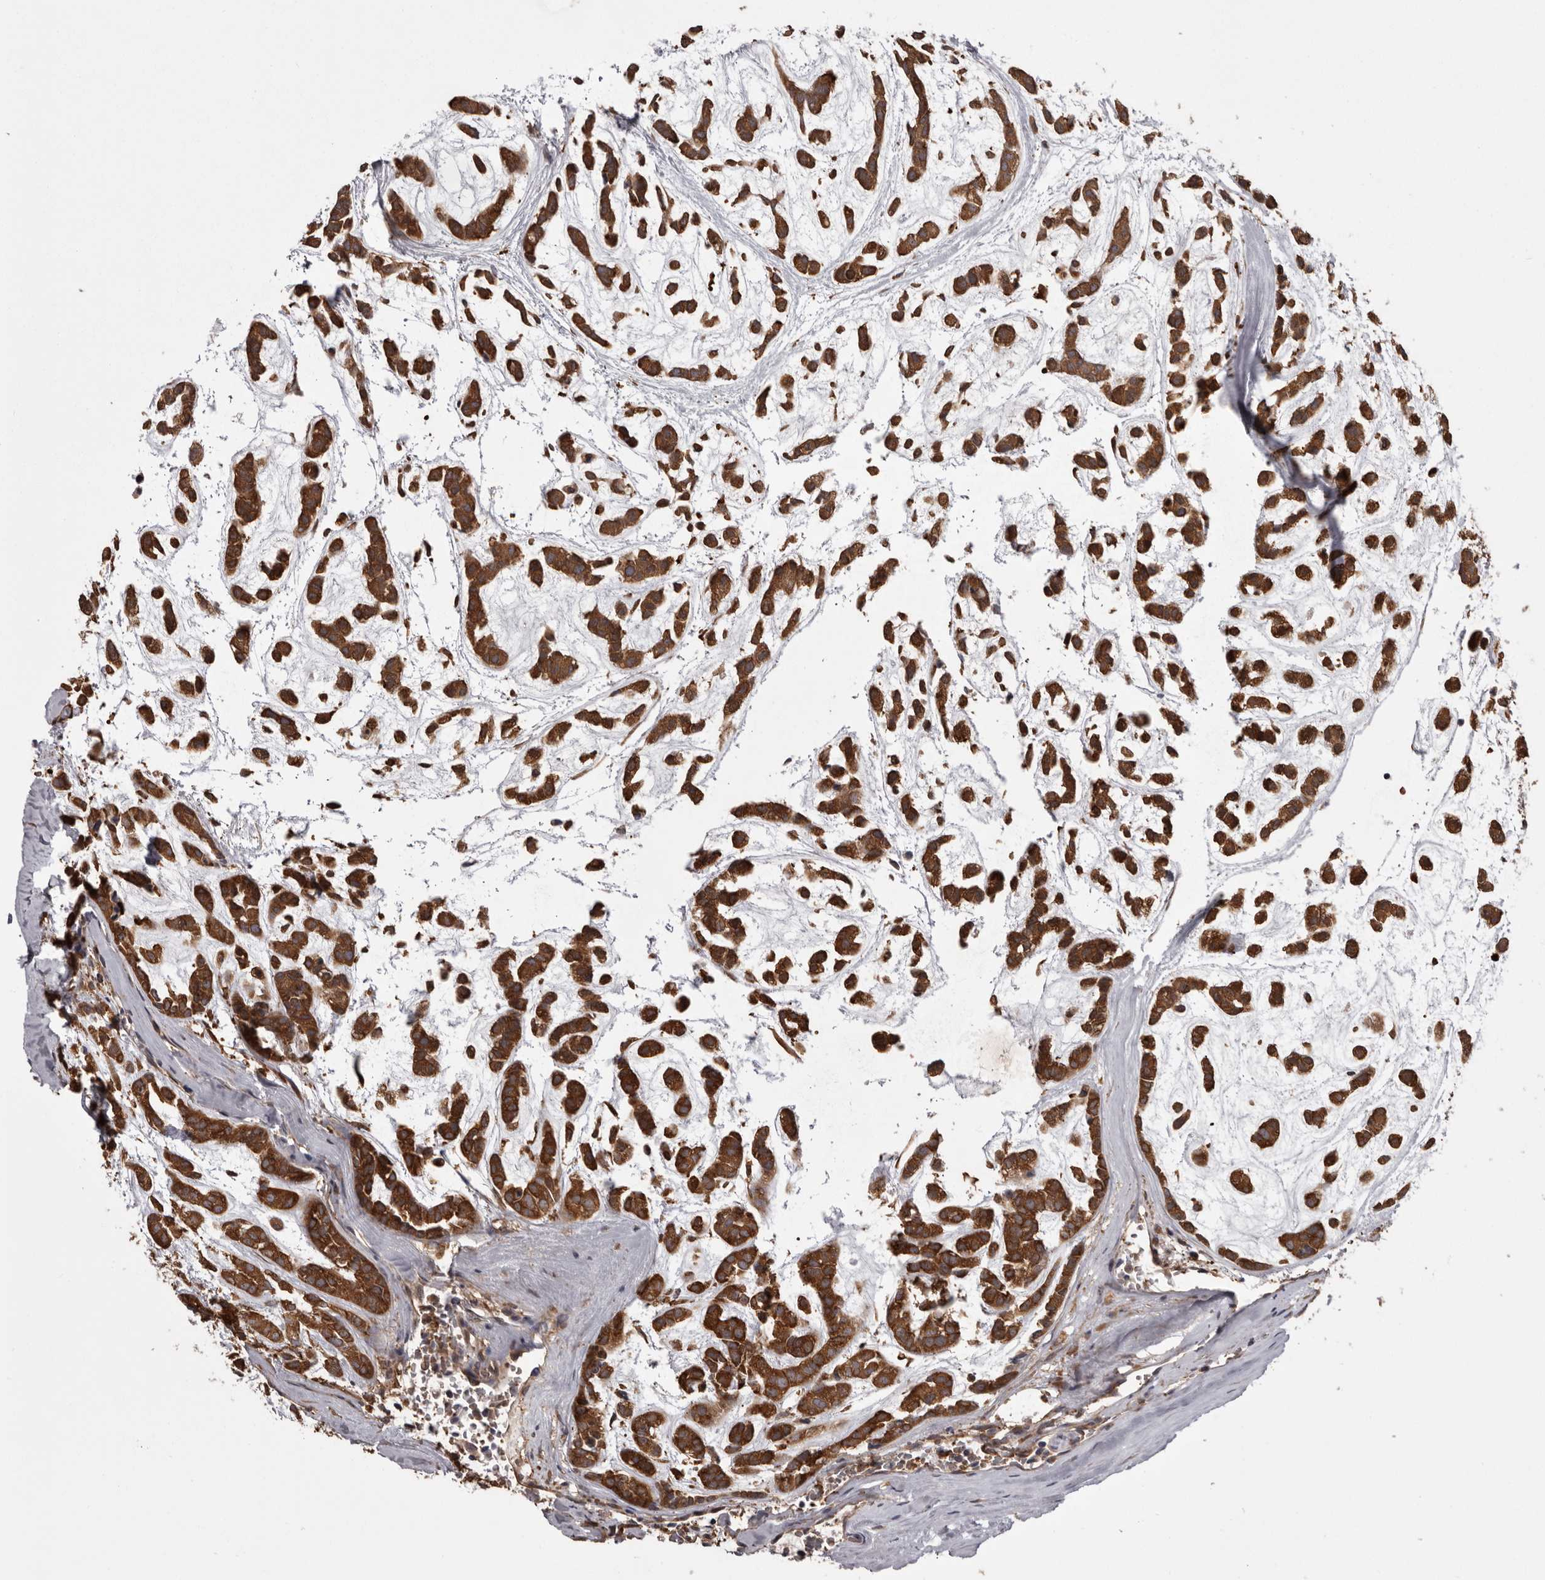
{"staining": {"intensity": "strong", "quantity": ">75%", "location": "cytoplasmic/membranous"}, "tissue": "head and neck cancer", "cell_type": "Tumor cells", "image_type": "cancer", "snomed": [{"axis": "morphology", "description": "Adenocarcinoma, NOS"}, {"axis": "morphology", "description": "Adenoma, NOS"}, {"axis": "topography", "description": "Head-Neck"}], "caption": "Strong cytoplasmic/membranous positivity for a protein is appreciated in approximately >75% of tumor cells of head and neck adenoma using IHC.", "gene": "DARS1", "patient": {"sex": "female", "age": 55}}